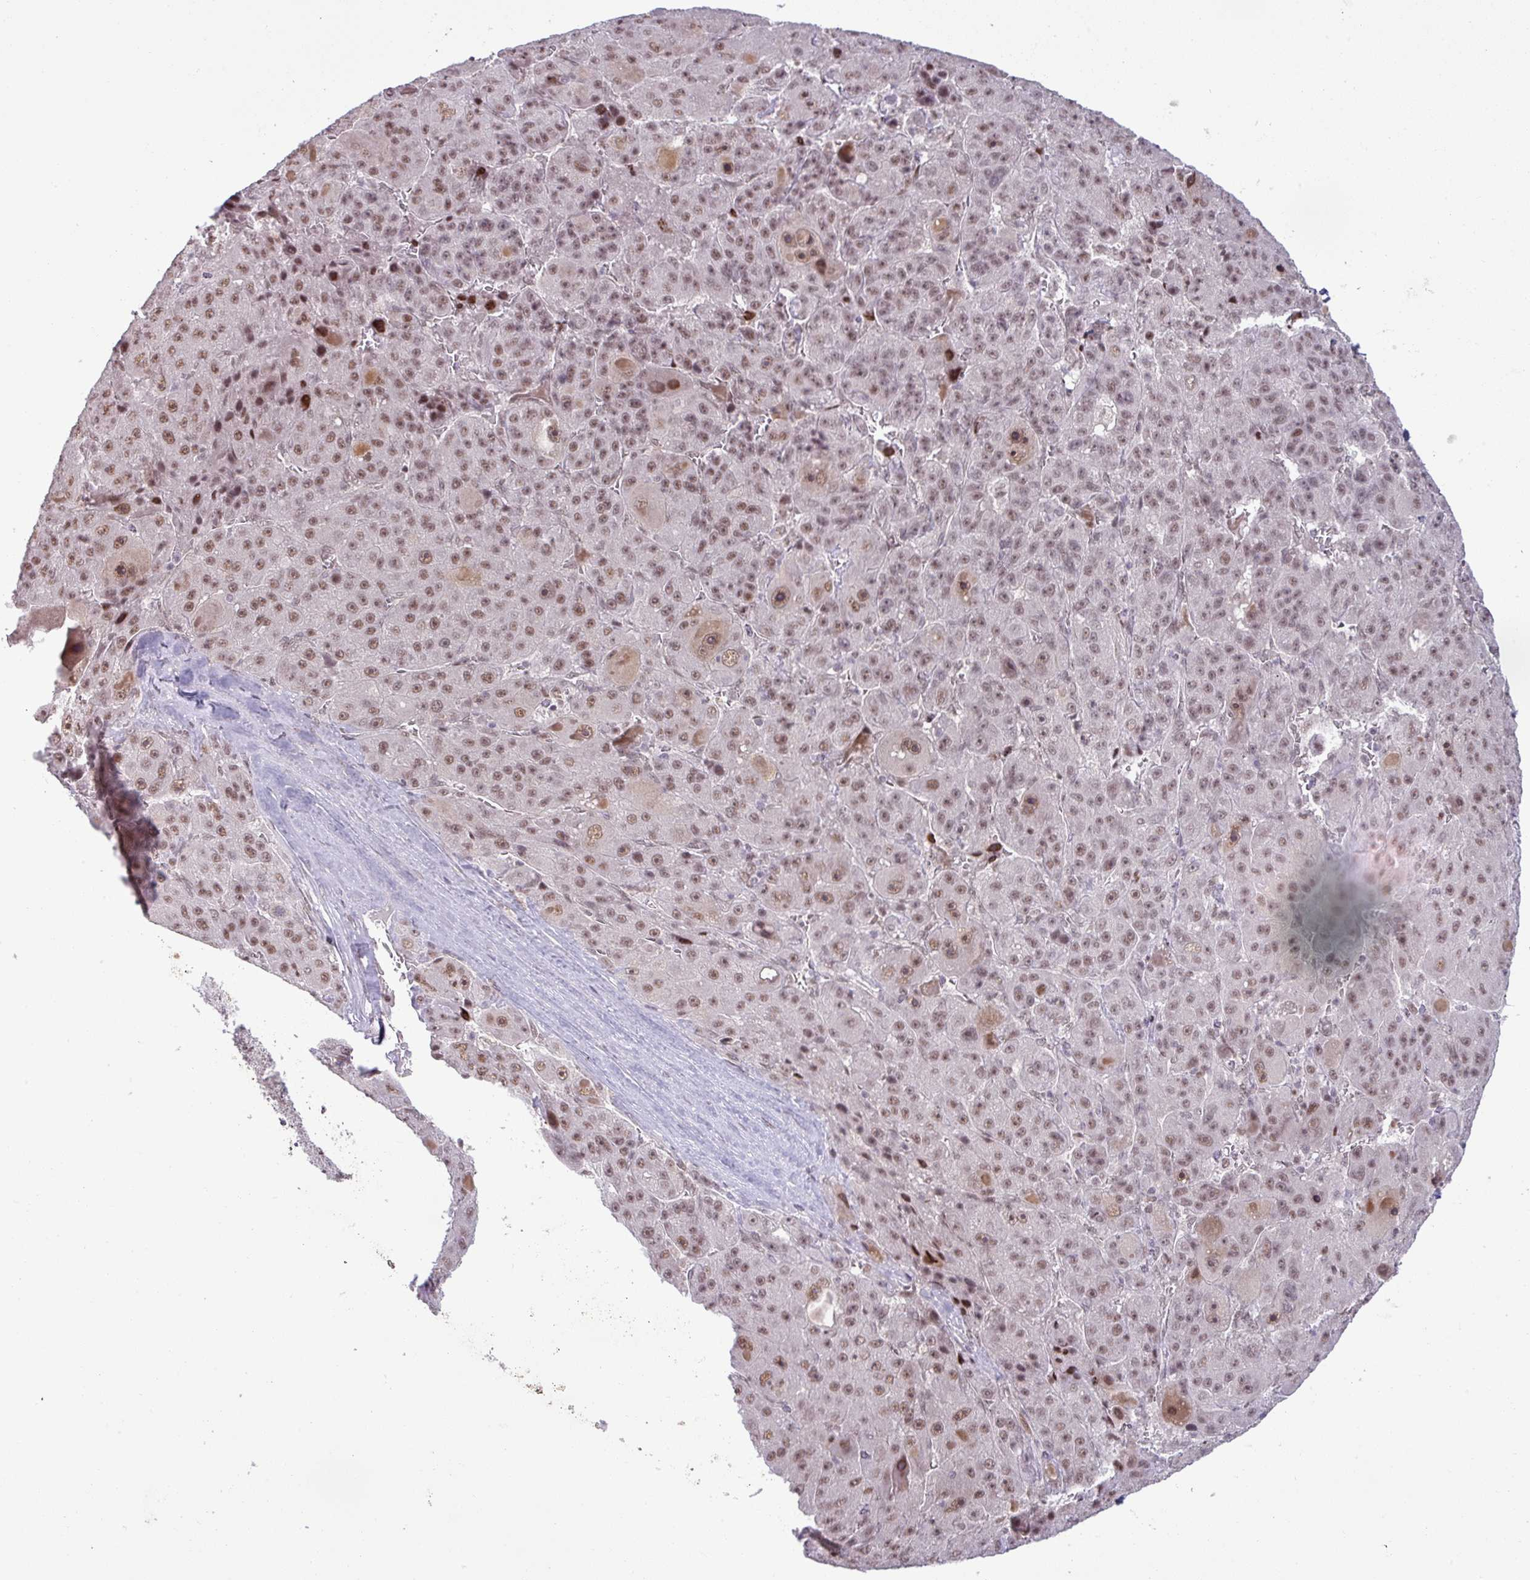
{"staining": {"intensity": "moderate", "quantity": ">75%", "location": "nuclear"}, "tissue": "liver cancer", "cell_type": "Tumor cells", "image_type": "cancer", "snomed": [{"axis": "morphology", "description": "Carcinoma, Hepatocellular, NOS"}, {"axis": "topography", "description": "Liver"}], "caption": "DAB (3,3'-diaminobenzidine) immunohistochemical staining of liver hepatocellular carcinoma demonstrates moderate nuclear protein positivity in about >75% of tumor cells.", "gene": "PTPN20", "patient": {"sex": "male", "age": 76}}